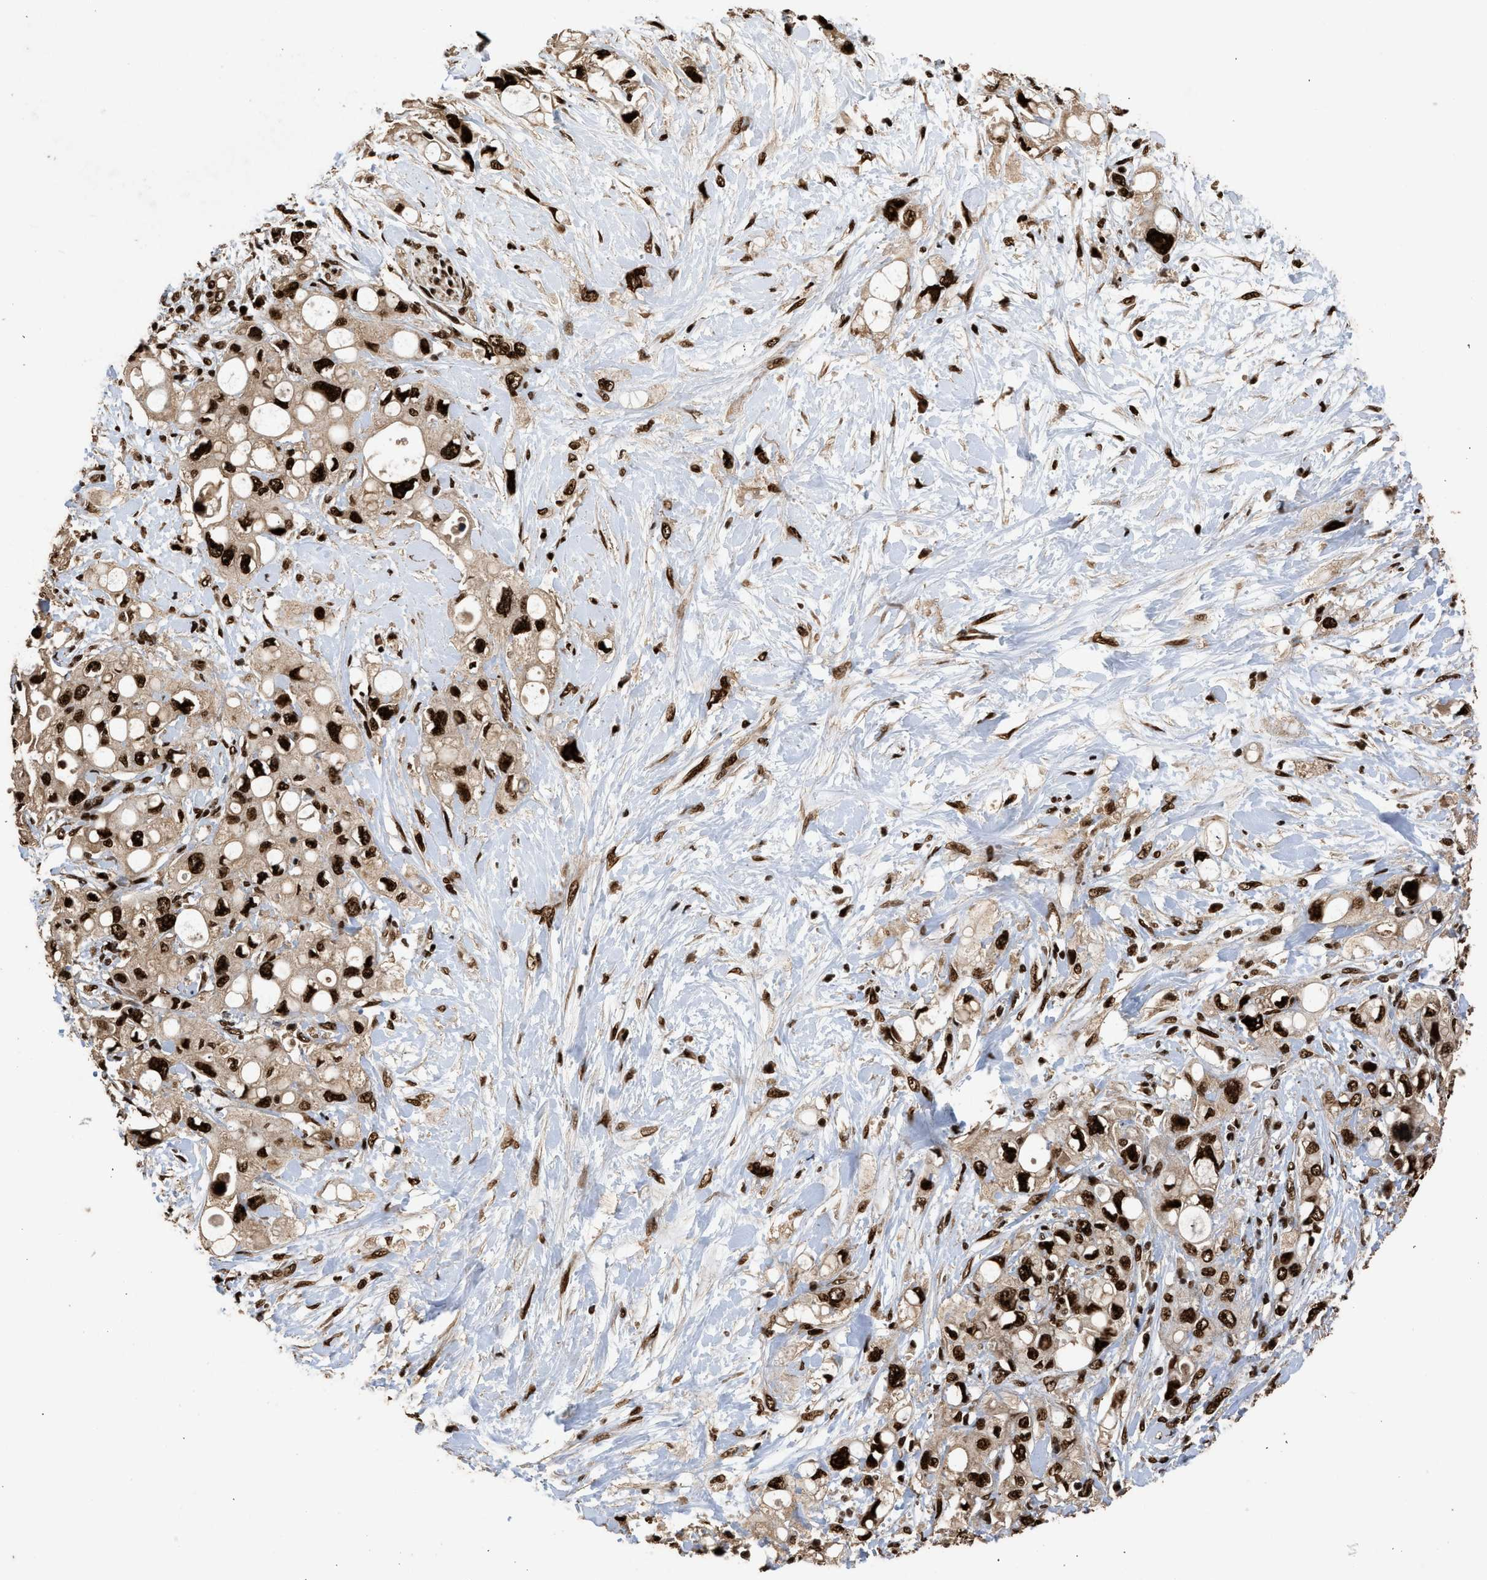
{"staining": {"intensity": "strong", "quantity": ">75%", "location": "nuclear"}, "tissue": "pancreatic cancer", "cell_type": "Tumor cells", "image_type": "cancer", "snomed": [{"axis": "morphology", "description": "Adenocarcinoma, NOS"}, {"axis": "topography", "description": "Pancreas"}], "caption": "Immunohistochemistry of human pancreatic cancer demonstrates high levels of strong nuclear staining in about >75% of tumor cells.", "gene": "PPP4R3B", "patient": {"sex": "female", "age": 56}}